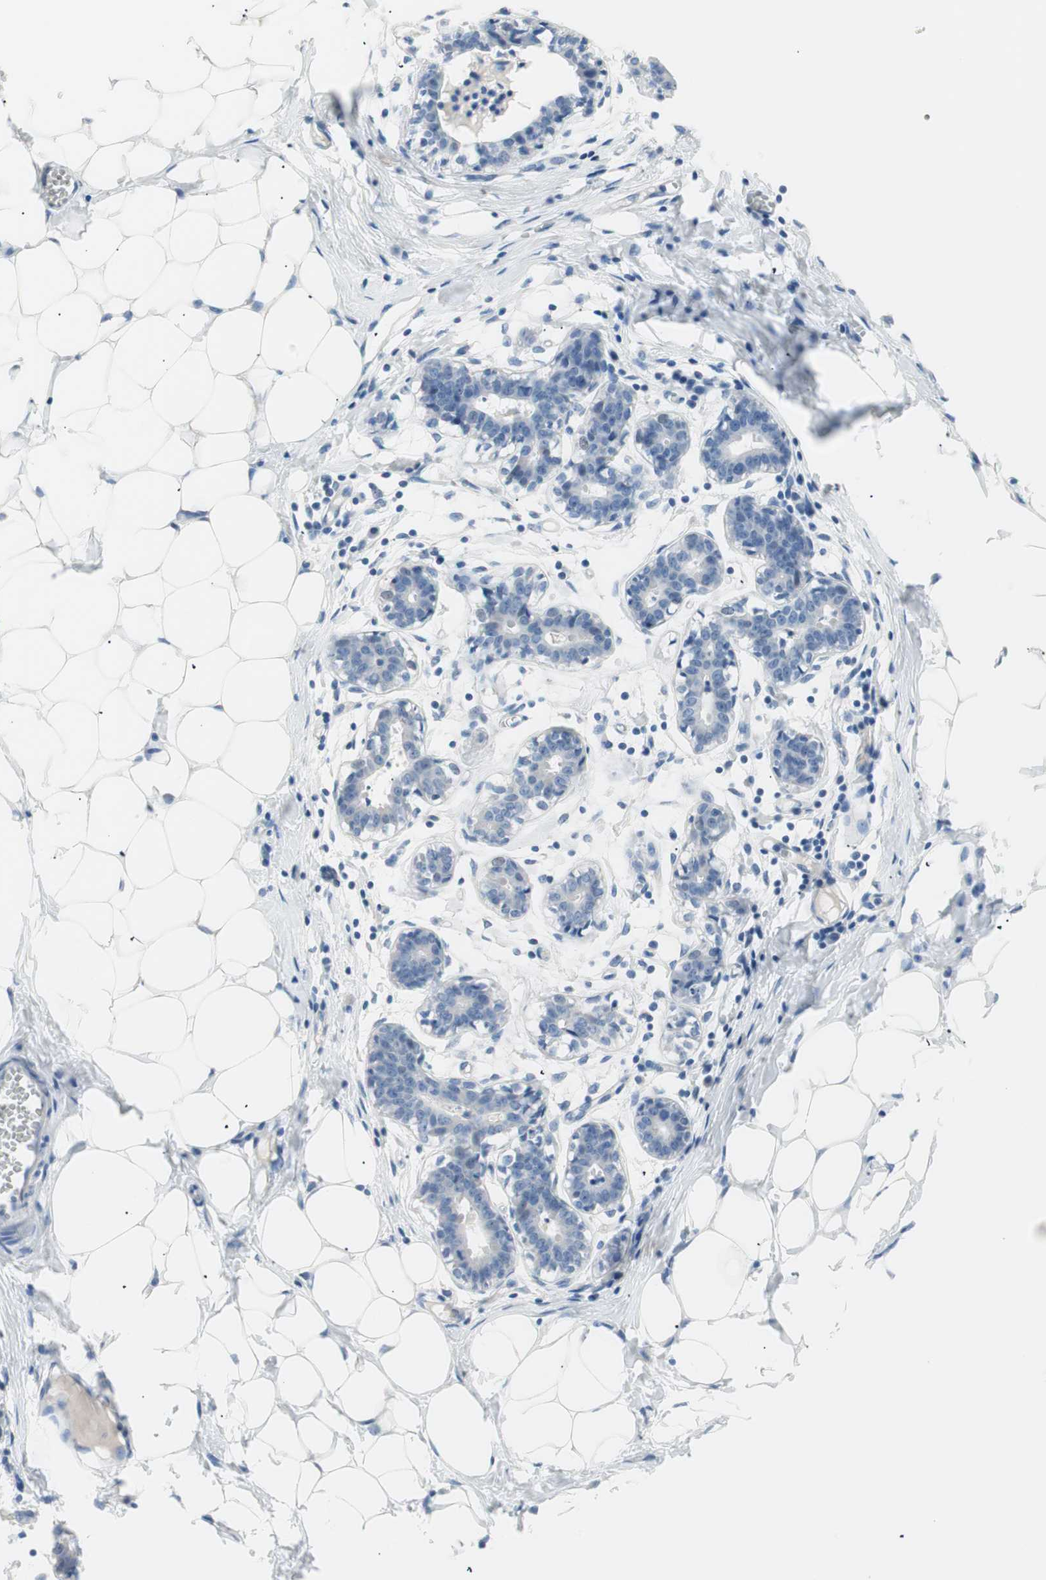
{"staining": {"intensity": "negative", "quantity": "none", "location": "none"}, "tissue": "breast", "cell_type": "Adipocytes", "image_type": "normal", "snomed": [{"axis": "morphology", "description": "Normal tissue, NOS"}, {"axis": "topography", "description": "Breast"}], "caption": "Protein analysis of benign breast demonstrates no significant expression in adipocytes. Brightfield microscopy of immunohistochemistry (IHC) stained with DAB (brown) and hematoxylin (blue), captured at high magnification.", "gene": "VIL1", "patient": {"sex": "female", "age": 27}}